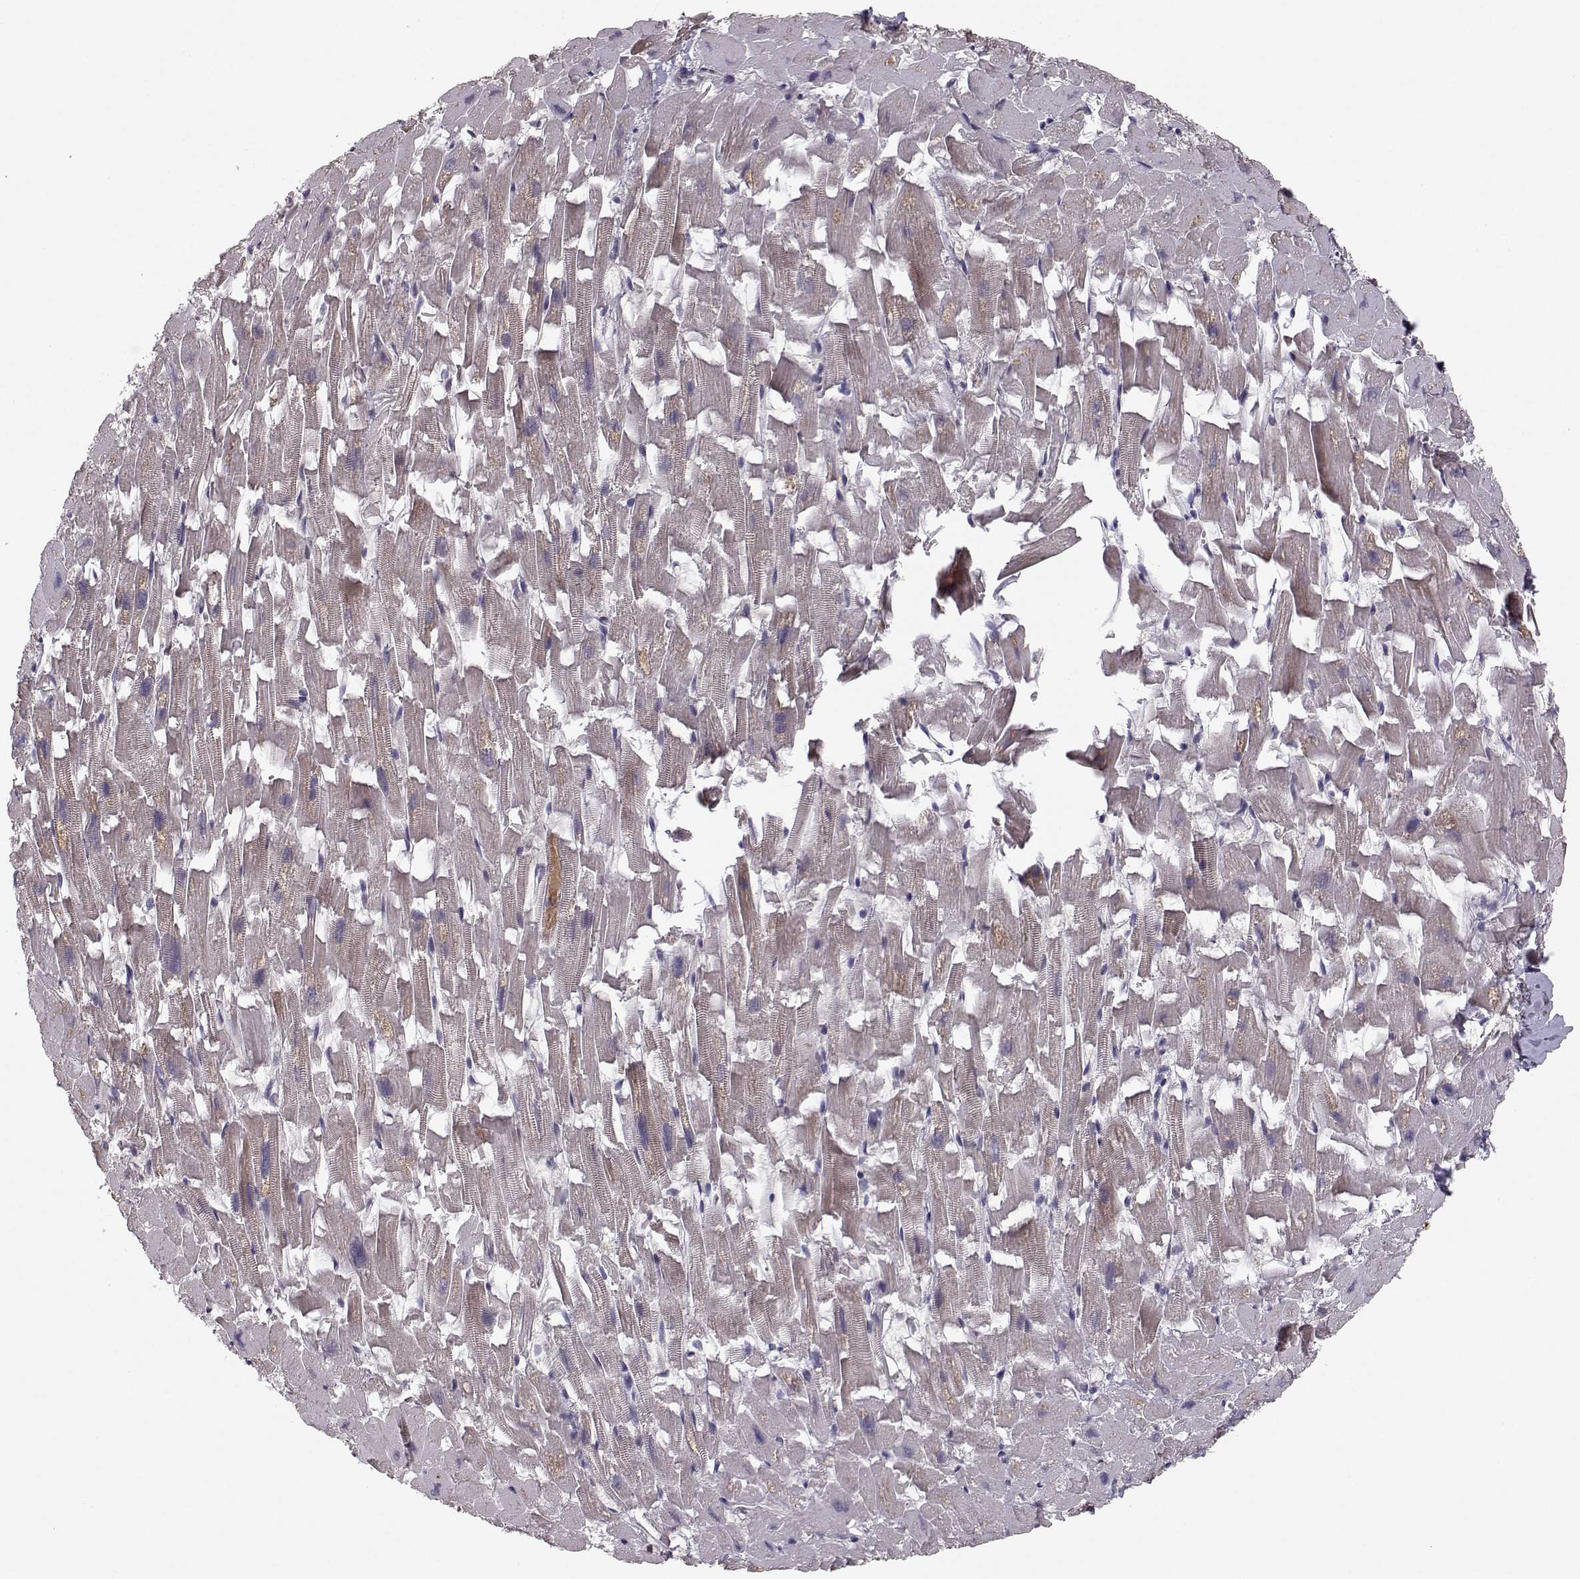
{"staining": {"intensity": "weak", "quantity": "<25%", "location": "cytoplasmic/membranous"}, "tissue": "heart muscle", "cell_type": "Cardiomyocytes", "image_type": "normal", "snomed": [{"axis": "morphology", "description": "Normal tissue, NOS"}, {"axis": "topography", "description": "Heart"}], "caption": "High magnification brightfield microscopy of benign heart muscle stained with DAB (3,3'-diaminobenzidine) (brown) and counterstained with hematoxylin (blue): cardiomyocytes show no significant positivity. (DAB (3,3'-diaminobenzidine) IHC, high magnification).", "gene": "PLEKHG3", "patient": {"sex": "female", "age": 64}}